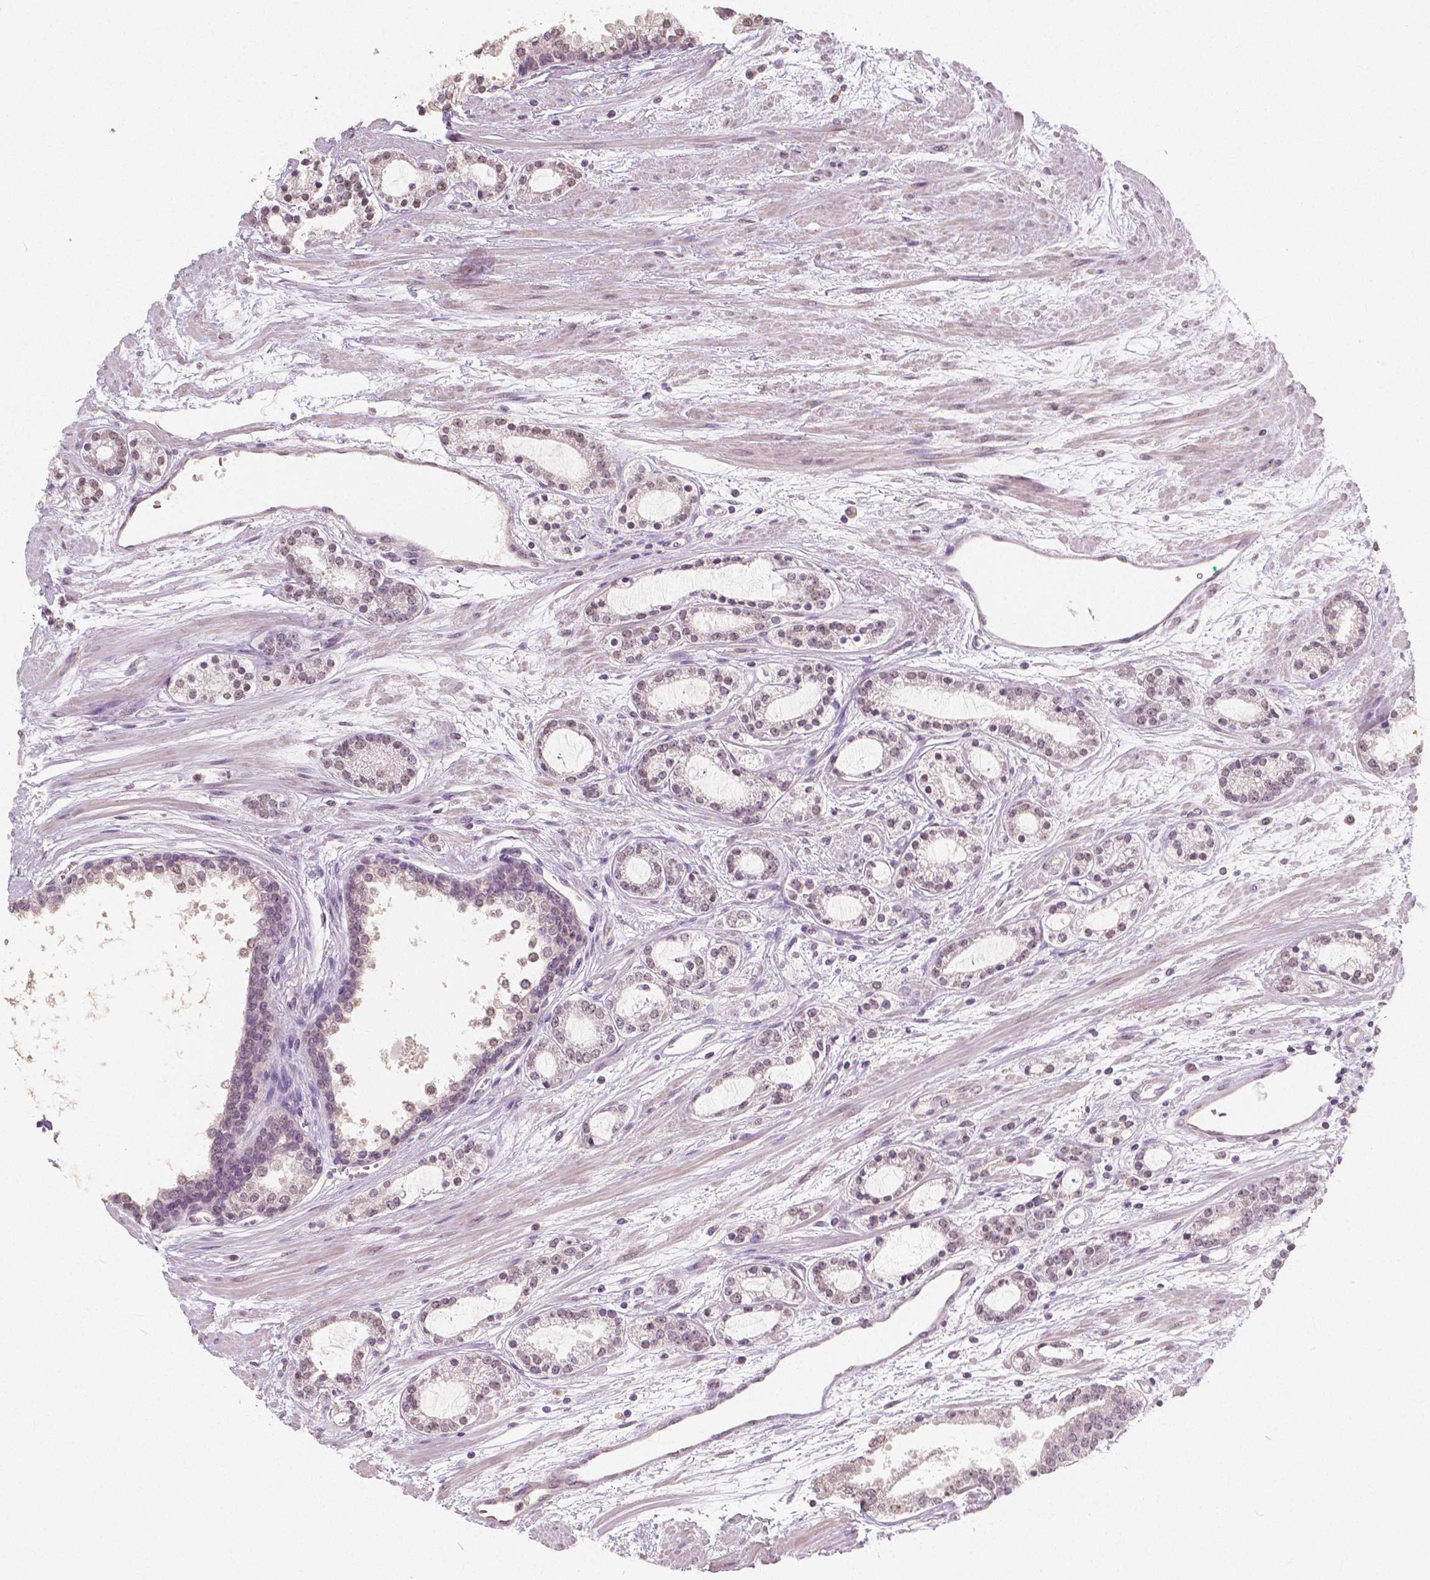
{"staining": {"intensity": "weak", "quantity": "25%-75%", "location": "nuclear"}, "tissue": "prostate cancer", "cell_type": "Tumor cells", "image_type": "cancer", "snomed": [{"axis": "morphology", "description": "Adenocarcinoma, Medium grade"}, {"axis": "topography", "description": "Prostate"}], "caption": "Prostate medium-grade adenocarcinoma stained with immunohistochemistry (IHC) reveals weak nuclear expression in approximately 25%-75% of tumor cells. (IHC, brightfield microscopy, high magnification).", "gene": "NOLC1", "patient": {"sex": "male", "age": 57}}